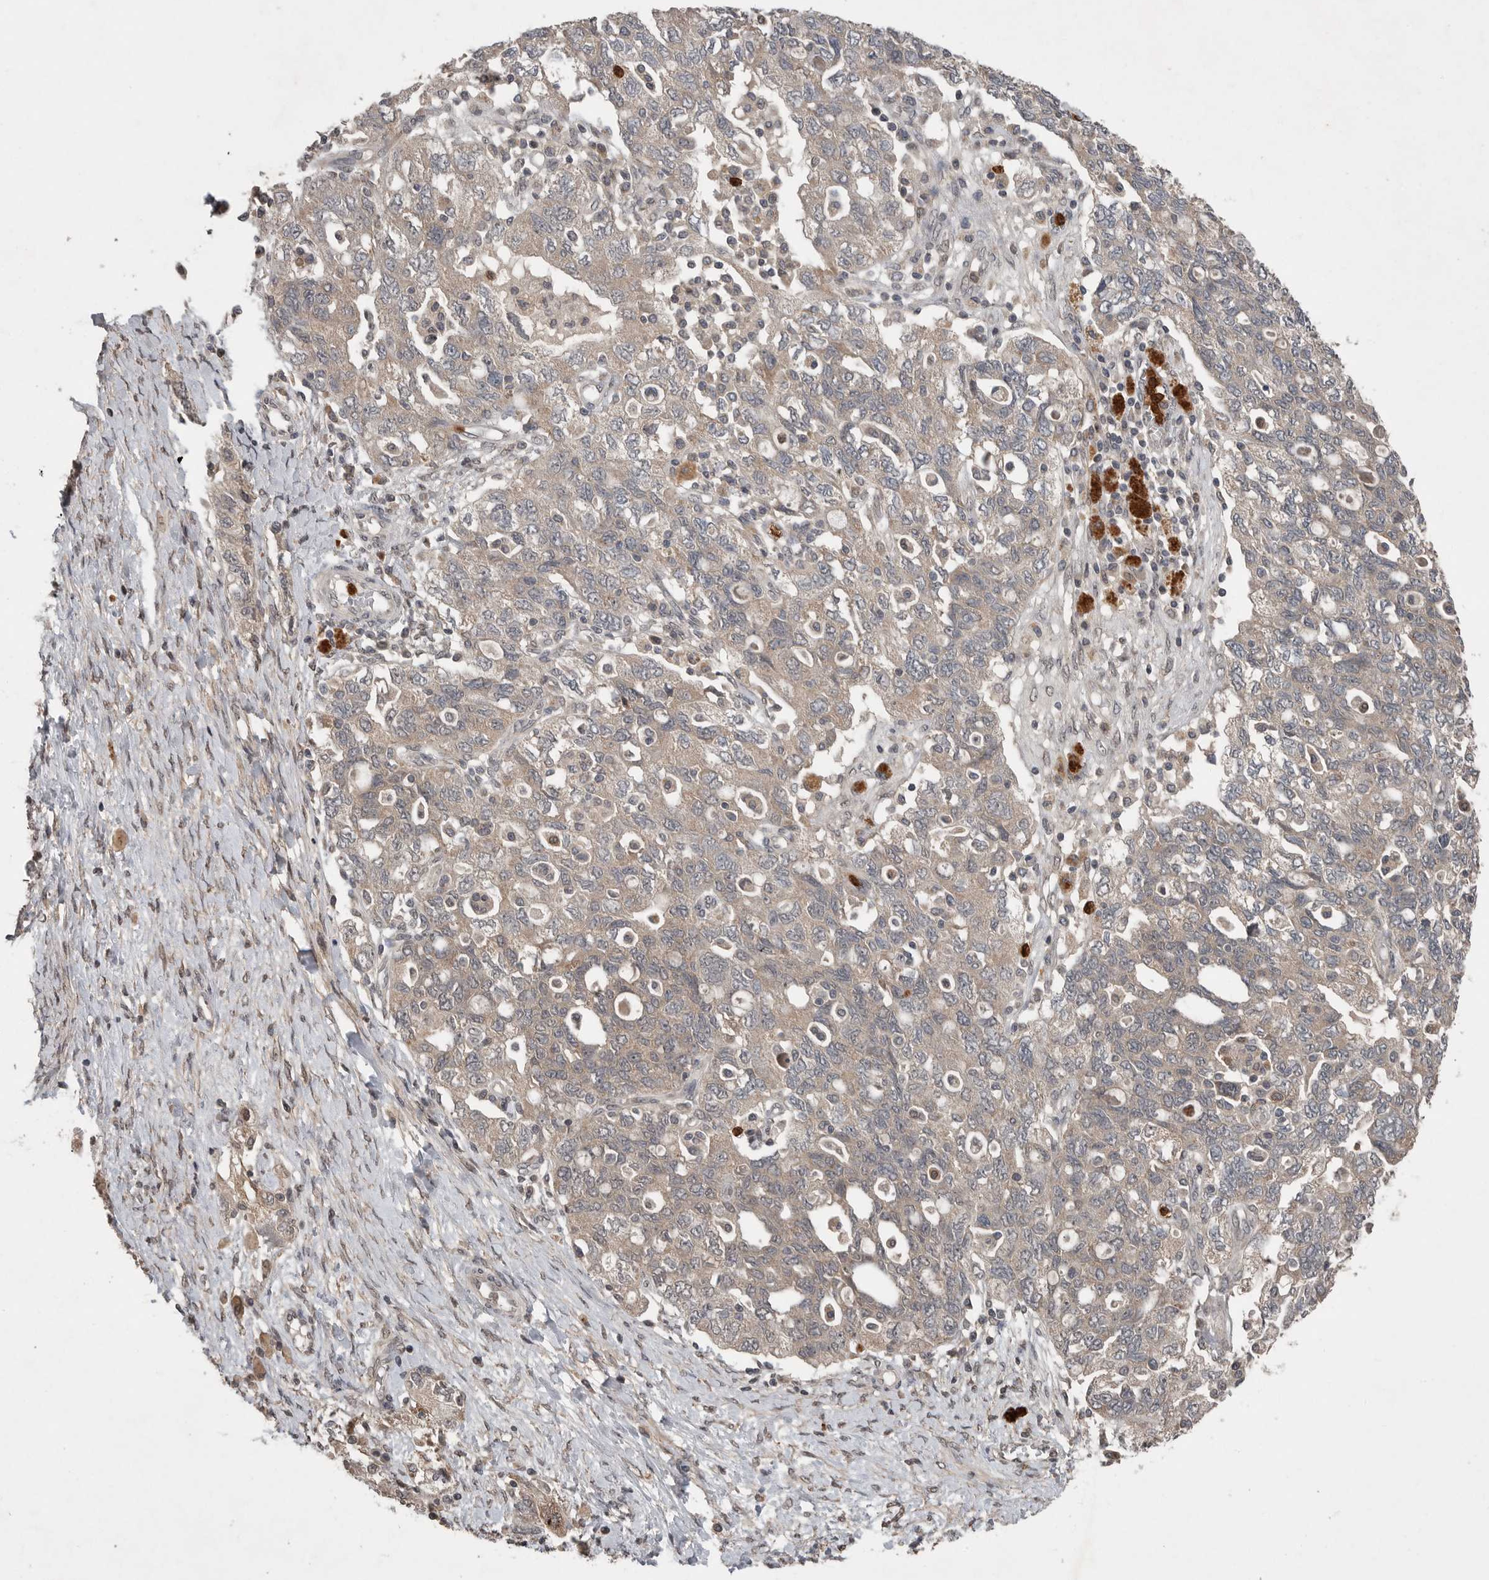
{"staining": {"intensity": "weak", "quantity": "25%-75%", "location": "cytoplasmic/membranous"}, "tissue": "ovarian cancer", "cell_type": "Tumor cells", "image_type": "cancer", "snomed": [{"axis": "morphology", "description": "Carcinoma, NOS"}, {"axis": "morphology", "description": "Cystadenocarcinoma, serous, NOS"}, {"axis": "topography", "description": "Ovary"}], "caption": "Protein staining exhibits weak cytoplasmic/membranous expression in approximately 25%-75% of tumor cells in ovarian carcinoma.", "gene": "SCP2", "patient": {"sex": "female", "age": 69}}